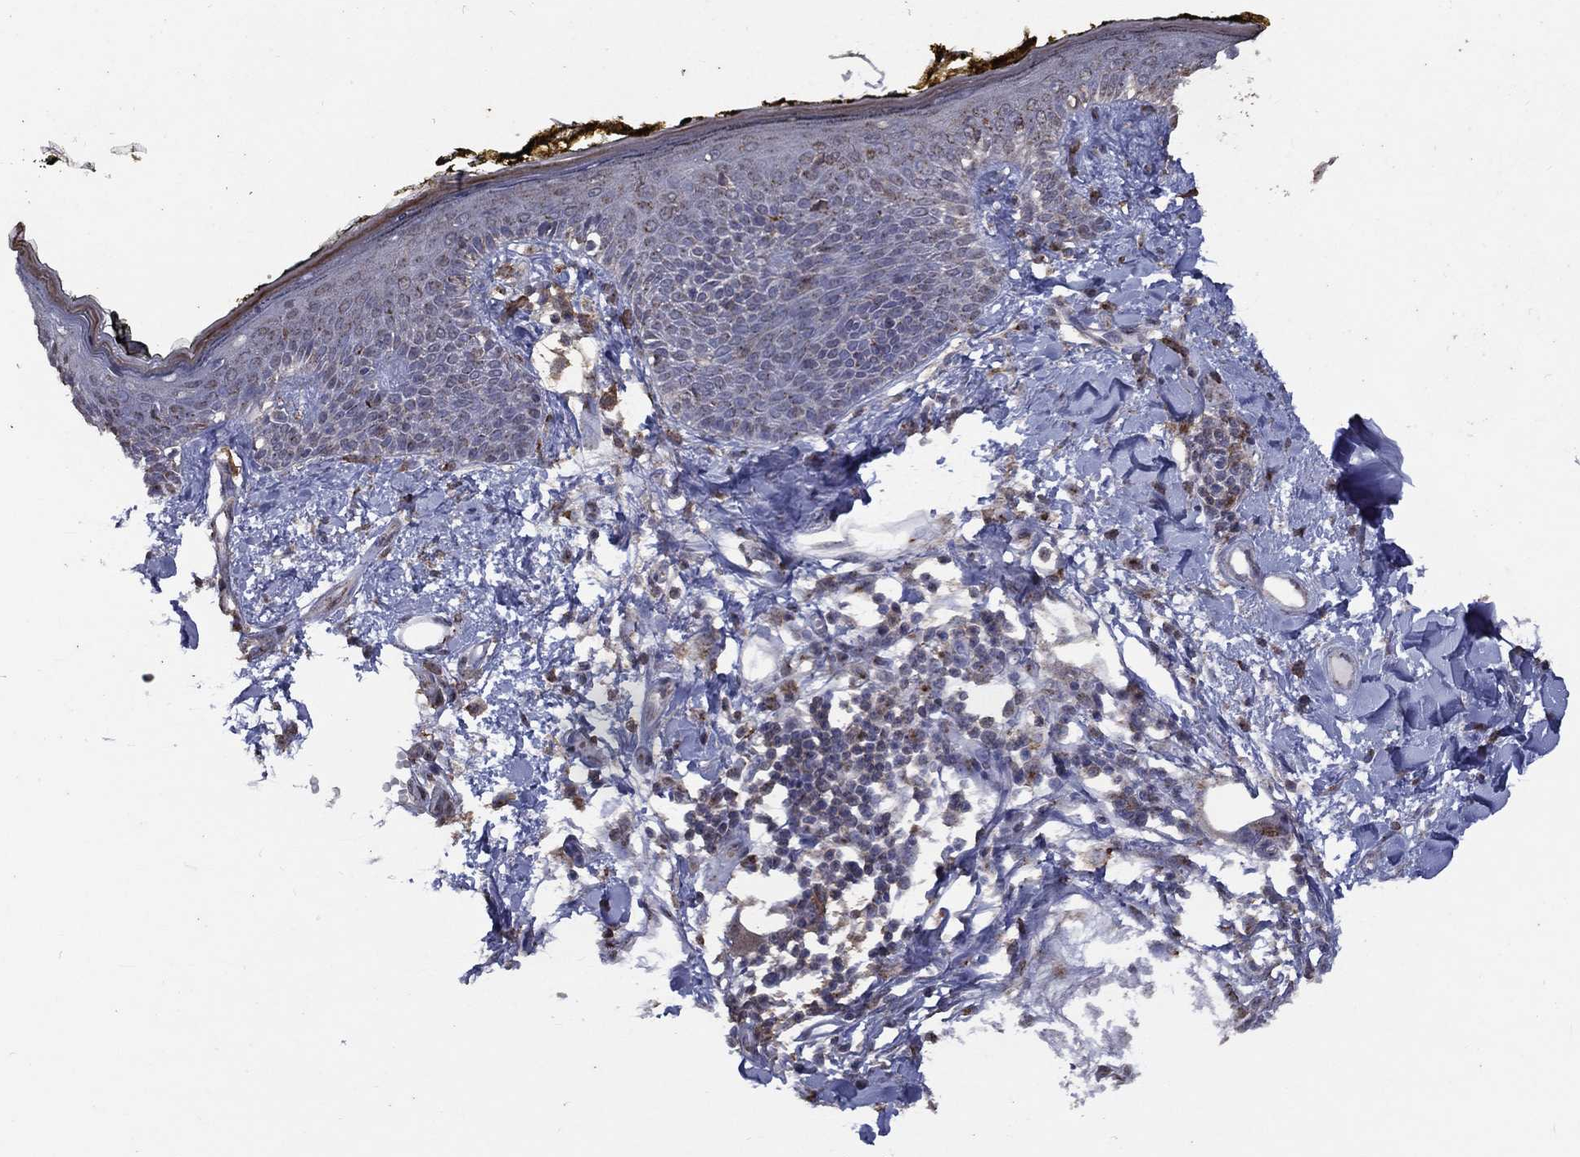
{"staining": {"intensity": "negative", "quantity": "none", "location": "none"}, "tissue": "skin", "cell_type": "Fibroblasts", "image_type": "normal", "snomed": [{"axis": "morphology", "description": "Normal tissue, NOS"}, {"axis": "topography", "description": "Skin"}], "caption": "Fibroblasts show no significant protein positivity in normal skin. (Stains: DAB (3,3'-diaminobenzidine) immunohistochemistry with hematoxylin counter stain, Microscopy: brightfield microscopy at high magnification).", "gene": "GPR183", "patient": {"sex": "male", "age": 76}}